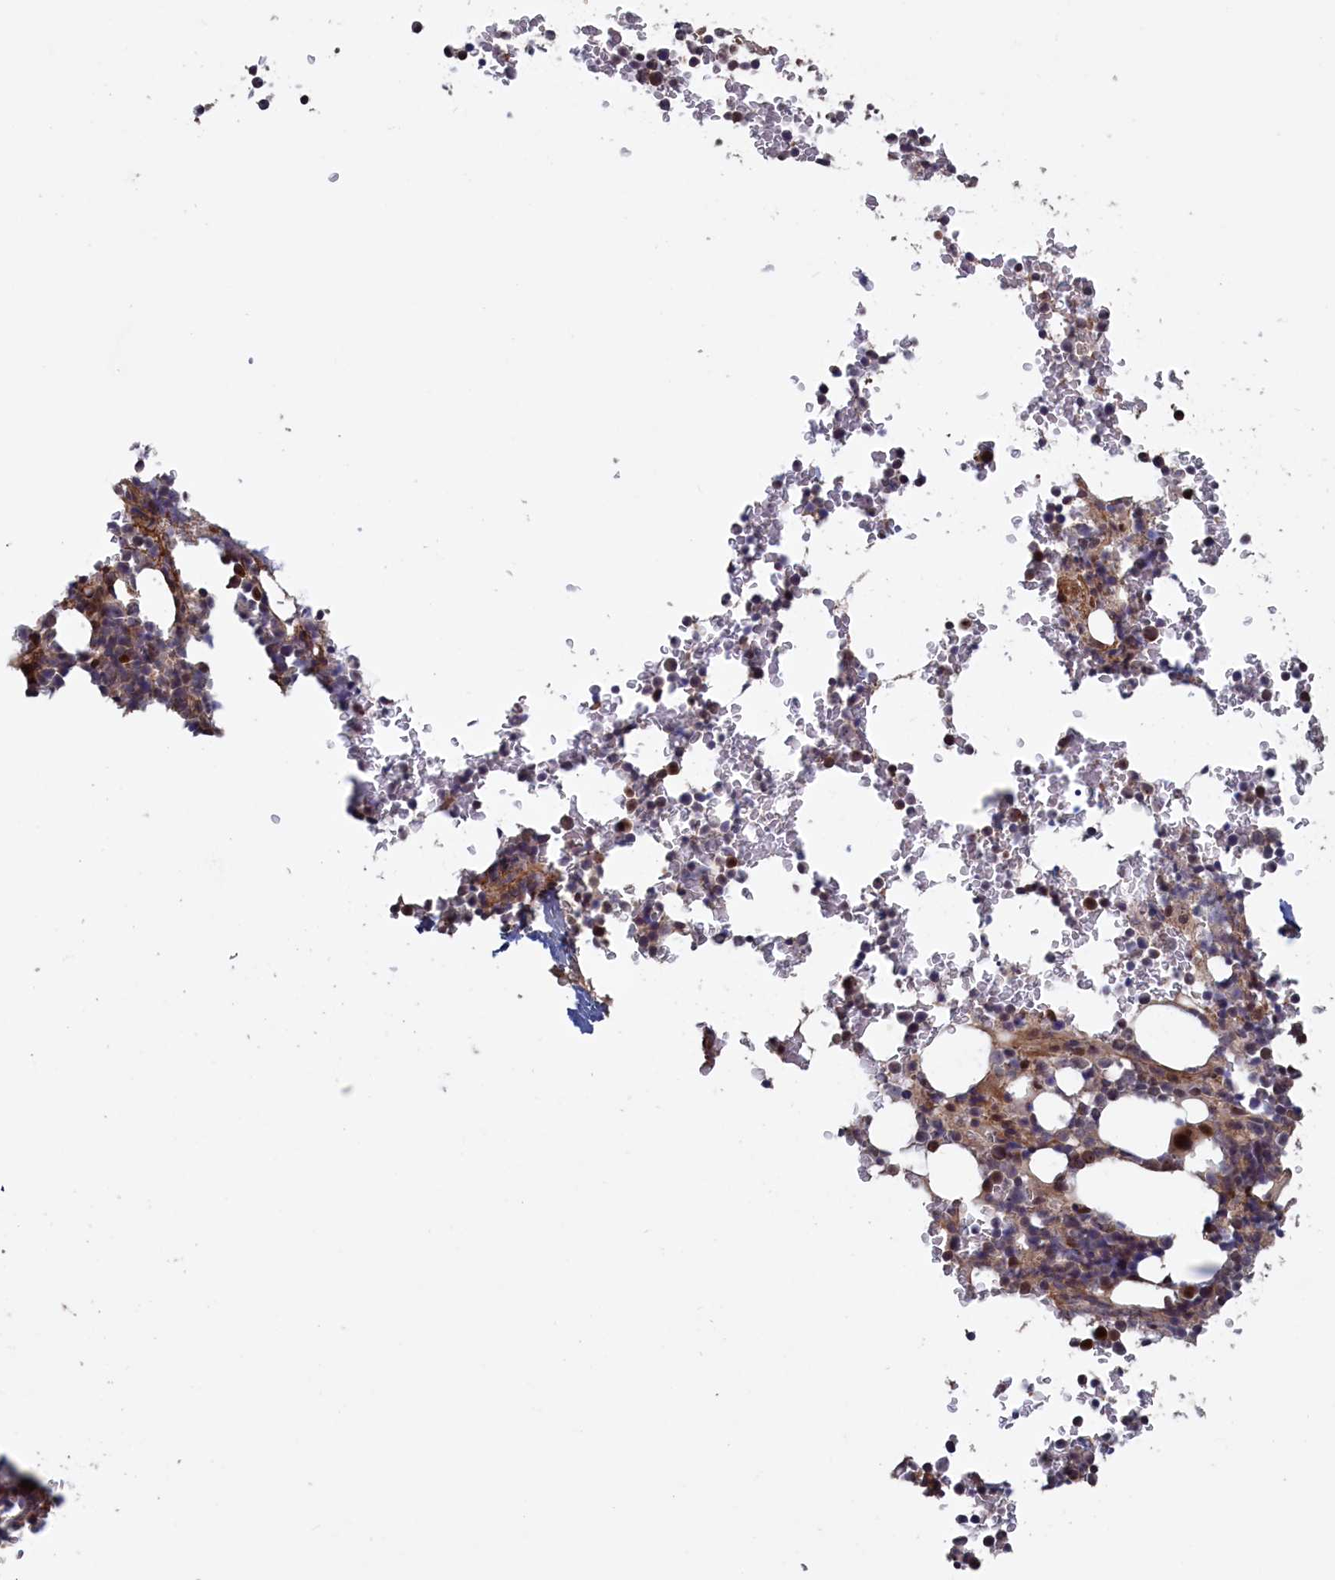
{"staining": {"intensity": "moderate", "quantity": "<25%", "location": "cytoplasmic/membranous,nuclear"}, "tissue": "bone marrow", "cell_type": "Hematopoietic cells", "image_type": "normal", "snomed": [{"axis": "morphology", "description": "Normal tissue, NOS"}, {"axis": "topography", "description": "Bone marrow"}], "caption": "IHC of unremarkable bone marrow displays low levels of moderate cytoplasmic/membranous,nuclear staining in about <25% of hematopoietic cells.", "gene": "LSG1", "patient": {"sex": "male", "age": 58}}